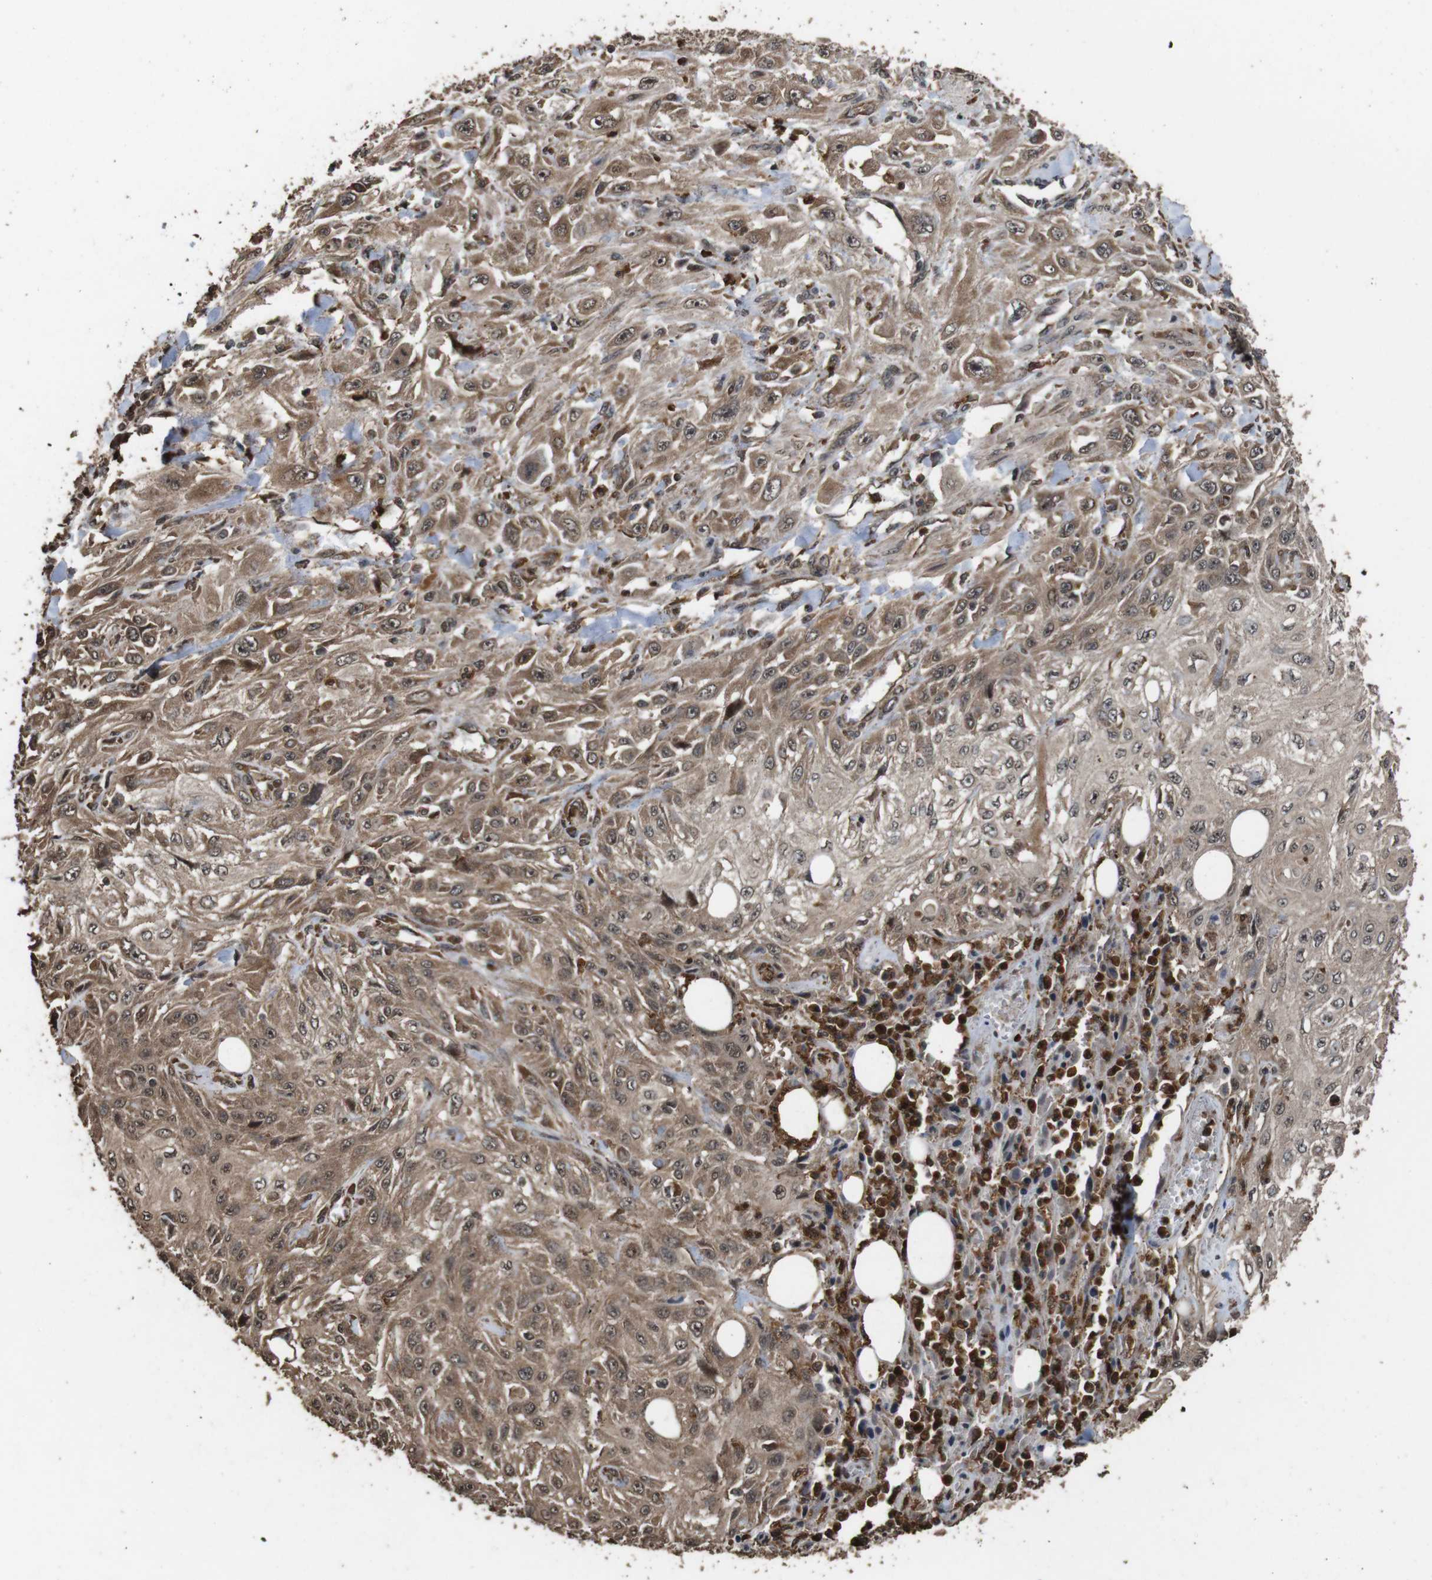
{"staining": {"intensity": "moderate", "quantity": ">75%", "location": "cytoplasmic/membranous"}, "tissue": "skin cancer", "cell_type": "Tumor cells", "image_type": "cancer", "snomed": [{"axis": "morphology", "description": "Squamous cell carcinoma, NOS"}, {"axis": "topography", "description": "Skin"}], "caption": "This micrograph demonstrates squamous cell carcinoma (skin) stained with immunohistochemistry to label a protein in brown. The cytoplasmic/membranous of tumor cells show moderate positivity for the protein. Nuclei are counter-stained blue.", "gene": "RRAS2", "patient": {"sex": "male", "age": 75}}